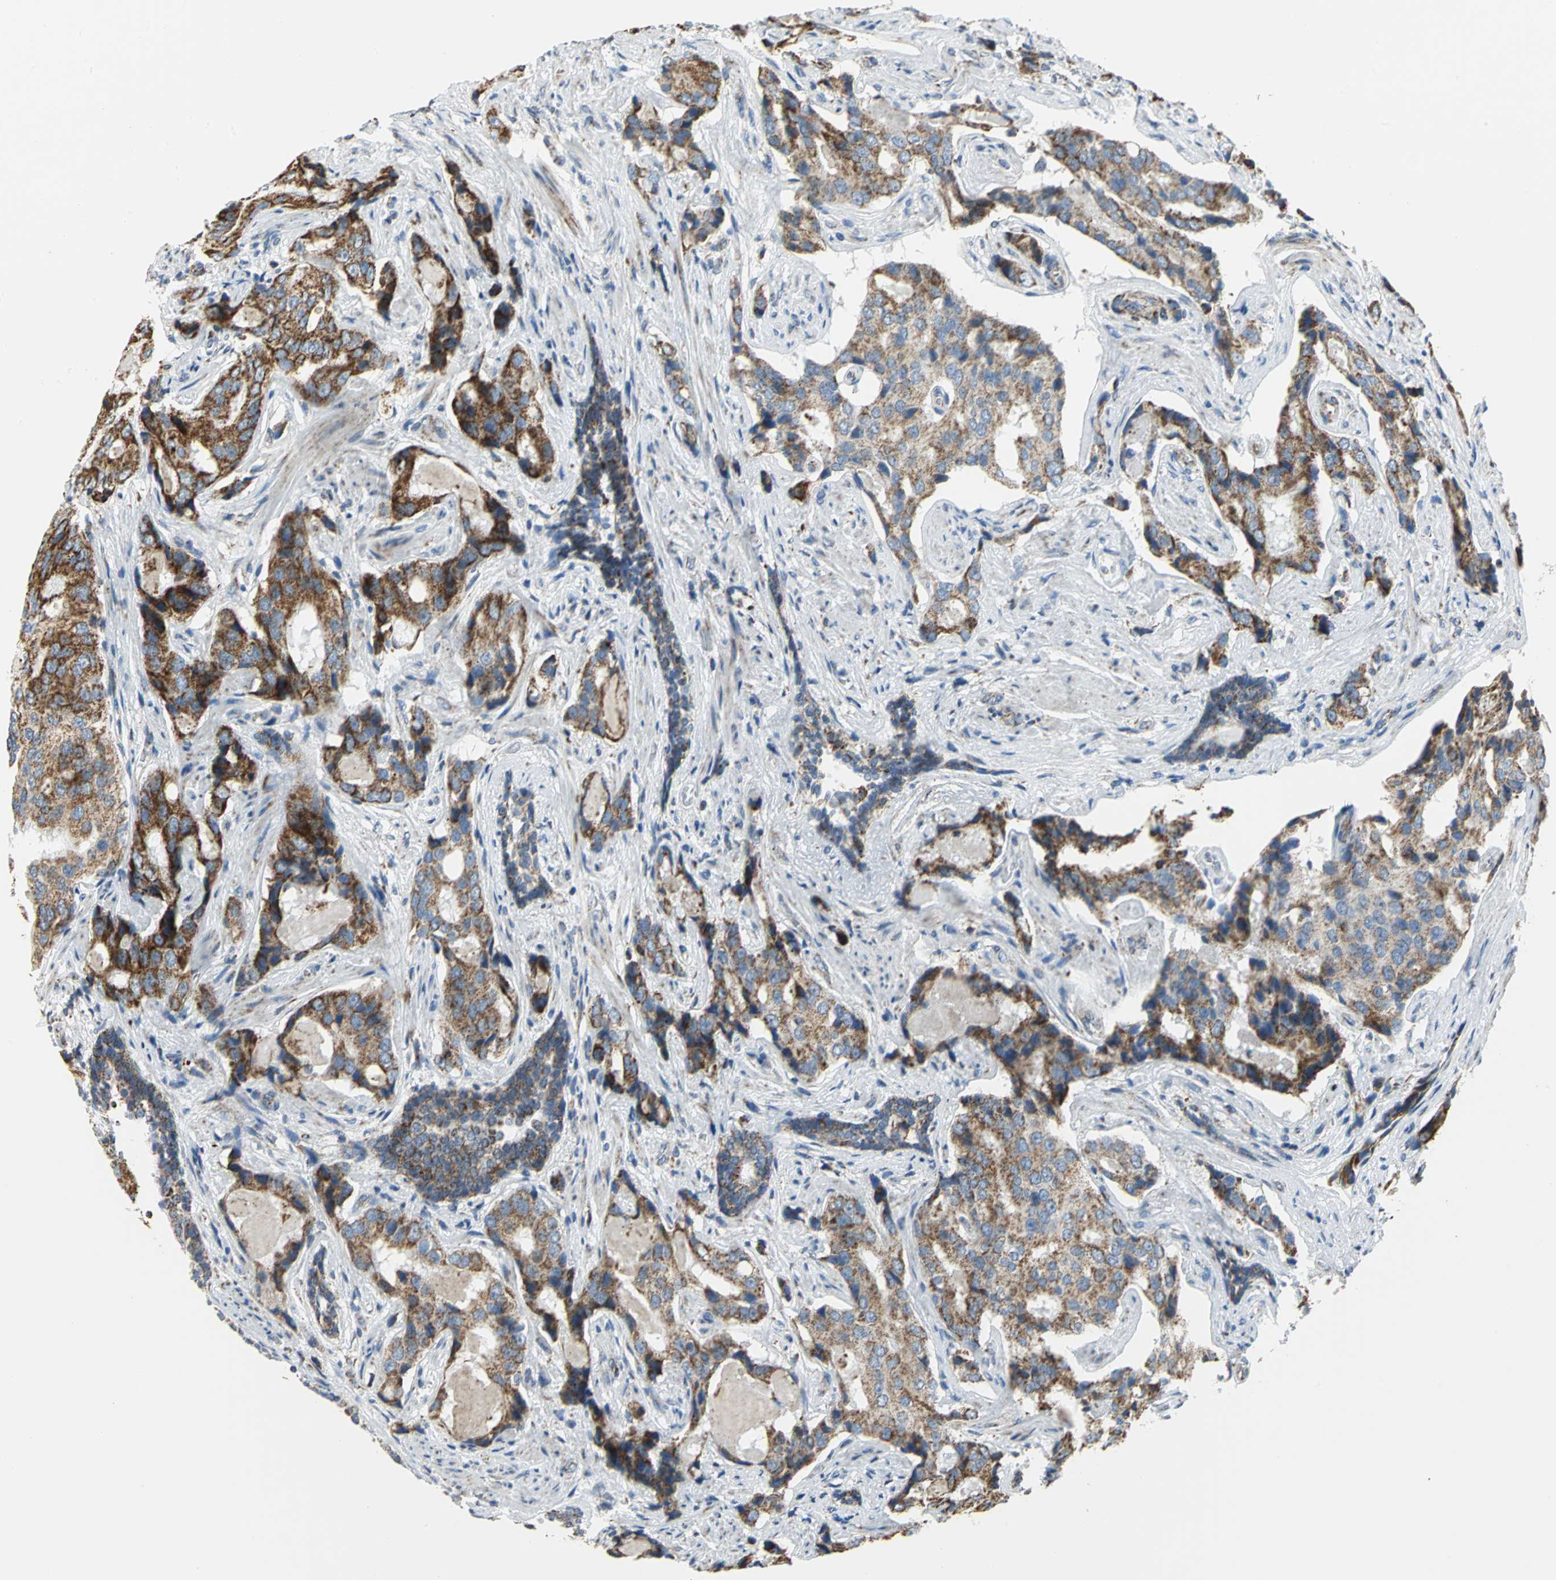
{"staining": {"intensity": "moderate", "quantity": ">75%", "location": "cytoplasmic/membranous"}, "tissue": "prostate cancer", "cell_type": "Tumor cells", "image_type": "cancer", "snomed": [{"axis": "morphology", "description": "Adenocarcinoma, High grade"}, {"axis": "topography", "description": "Prostate"}], "caption": "Tumor cells demonstrate medium levels of moderate cytoplasmic/membranous staining in about >75% of cells in human prostate cancer (high-grade adenocarcinoma).", "gene": "NTRK1", "patient": {"sex": "male", "age": 58}}